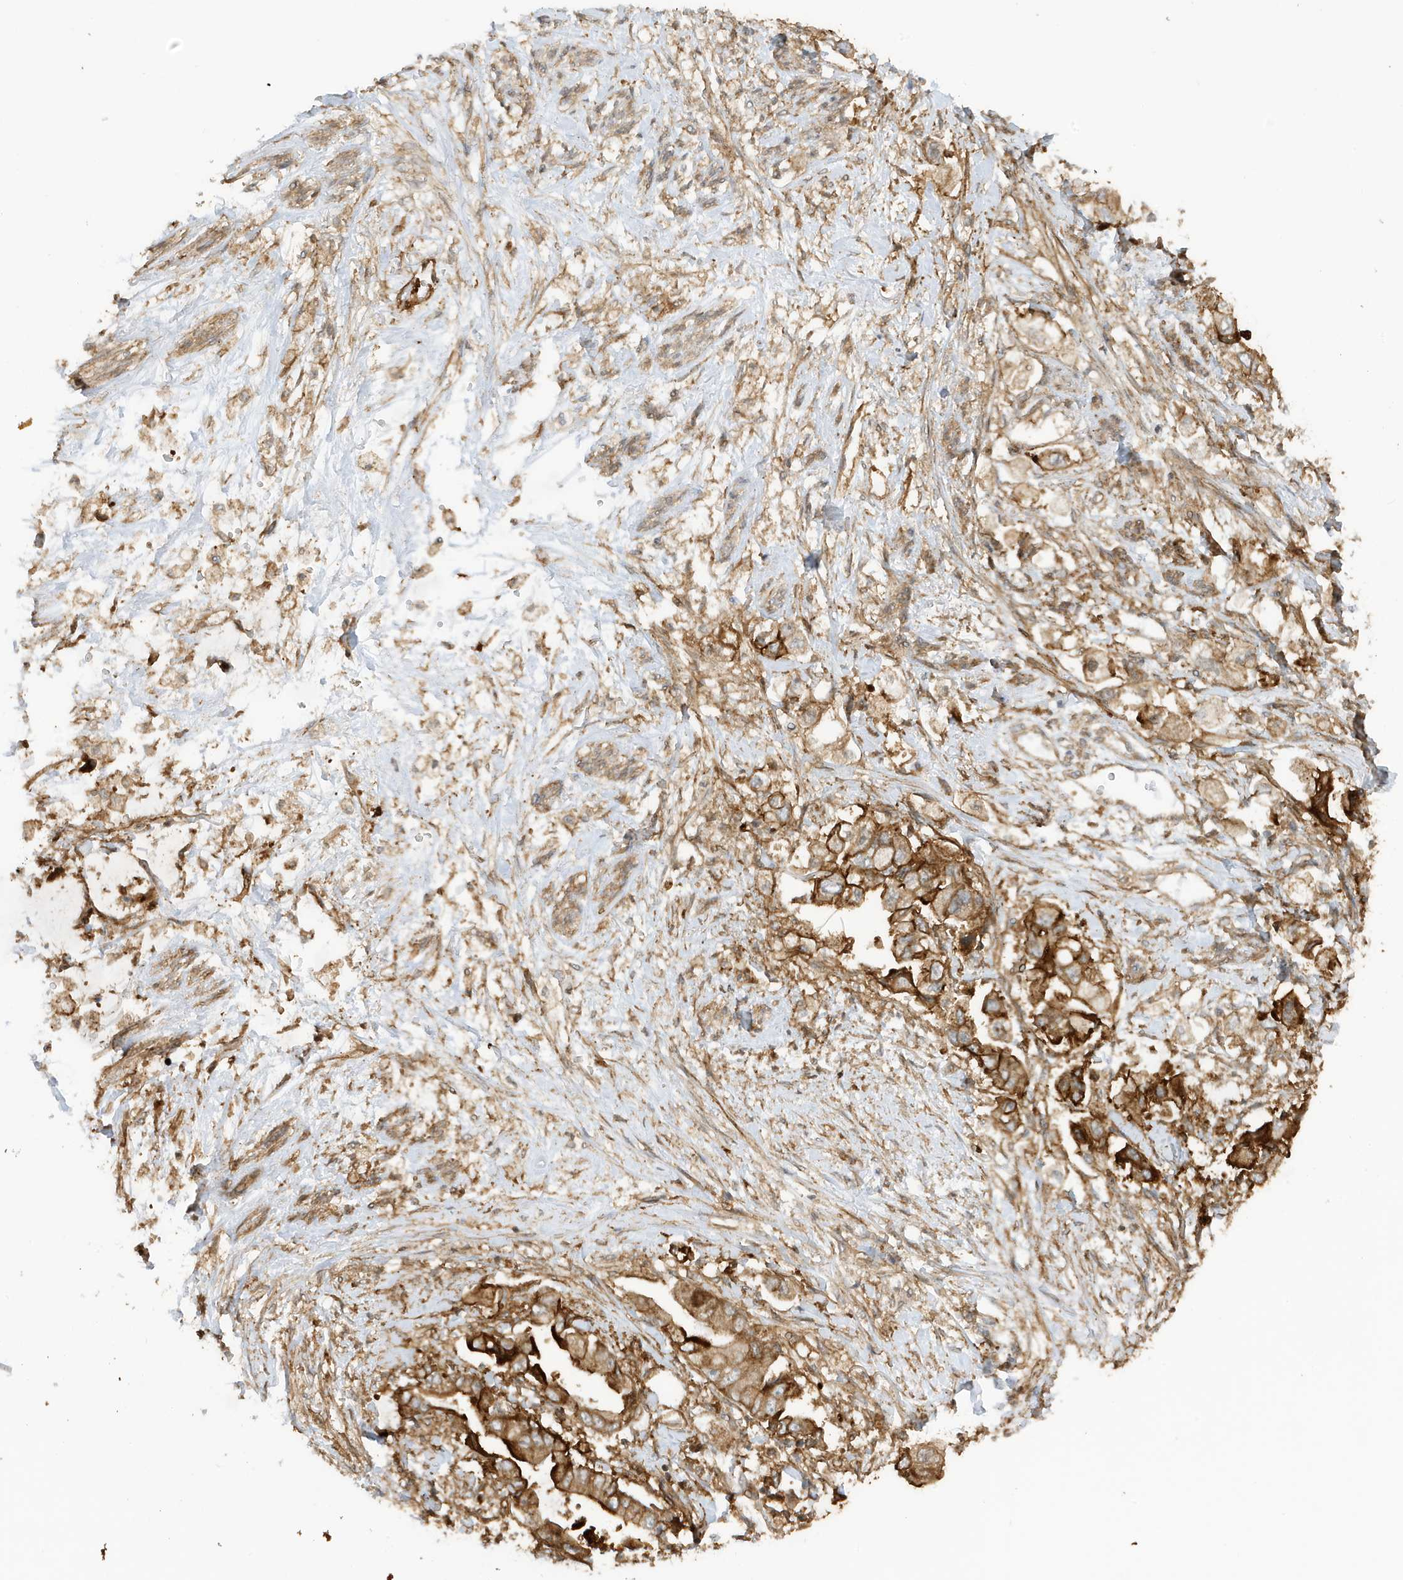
{"staining": {"intensity": "moderate", "quantity": ">75%", "location": "cytoplasmic/membranous"}, "tissue": "stomach cancer", "cell_type": "Tumor cells", "image_type": "cancer", "snomed": [{"axis": "morphology", "description": "Adenocarcinoma, NOS"}, {"axis": "topography", "description": "Stomach"}], "caption": "Protein staining by immunohistochemistry exhibits moderate cytoplasmic/membranous positivity in approximately >75% of tumor cells in stomach cancer (adenocarcinoma). (brown staining indicates protein expression, while blue staining denotes nuclei).", "gene": "CDC42EP3", "patient": {"sex": "male", "age": 62}}